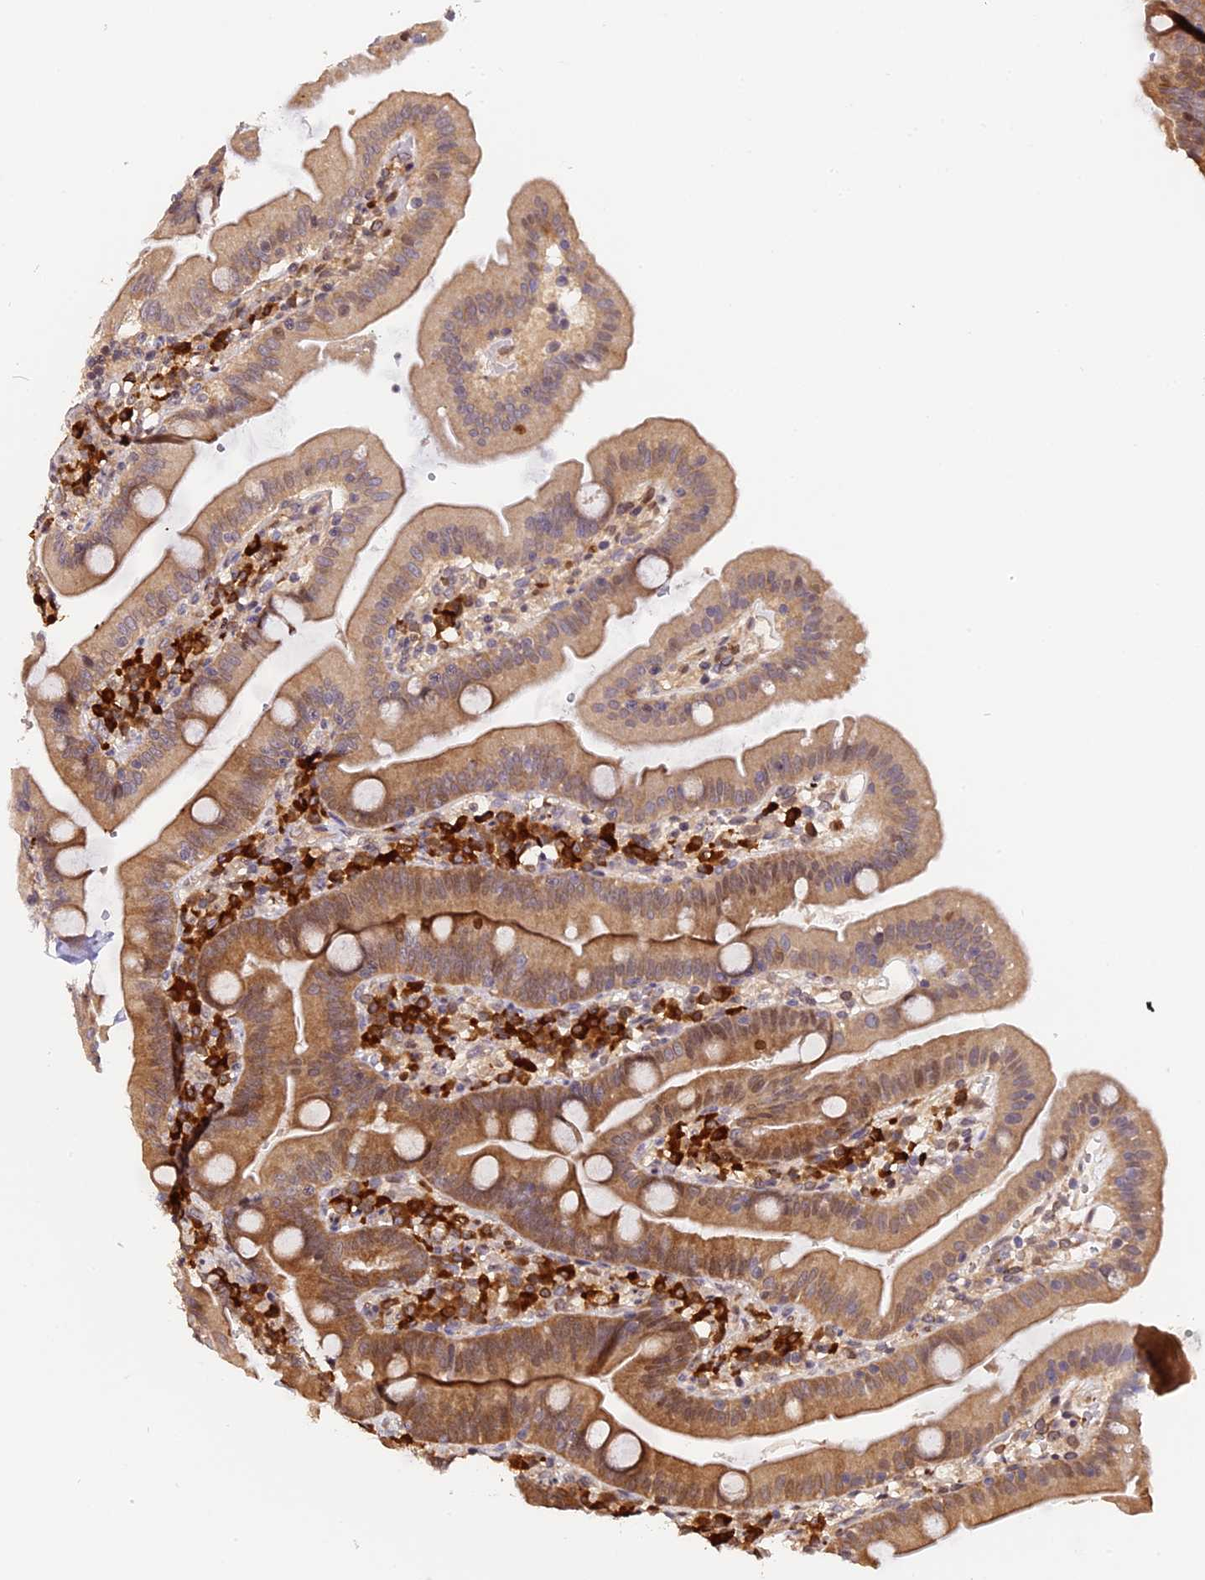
{"staining": {"intensity": "moderate", "quantity": ">75%", "location": "cytoplasmic/membranous"}, "tissue": "duodenum", "cell_type": "Glandular cells", "image_type": "normal", "snomed": [{"axis": "morphology", "description": "Normal tissue, NOS"}, {"axis": "topography", "description": "Duodenum"}], "caption": "Benign duodenum displays moderate cytoplasmic/membranous expression in about >75% of glandular cells, visualized by immunohistochemistry.", "gene": "HERPUD1", "patient": {"sex": "female", "age": 67}}